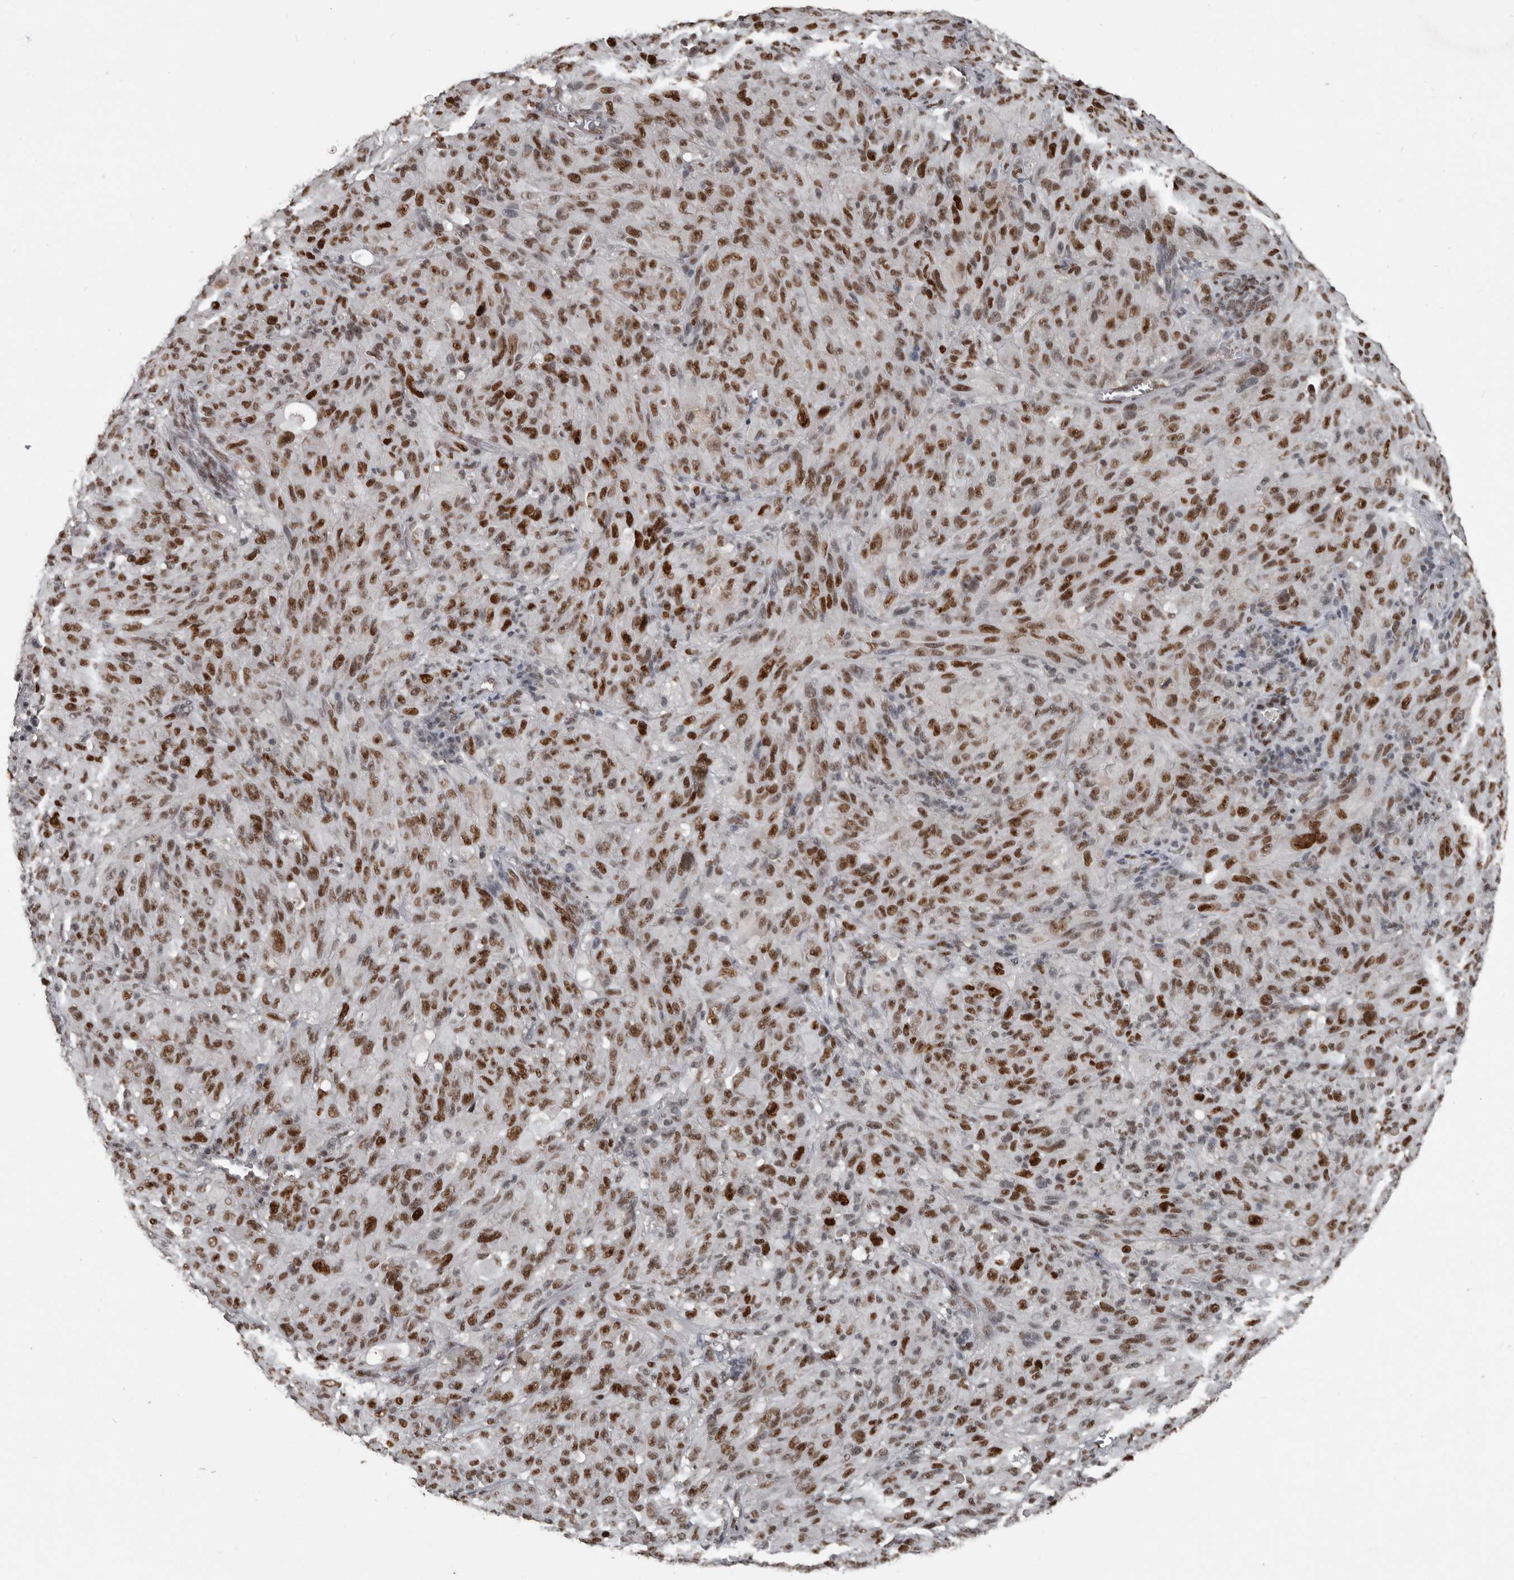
{"staining": {"intensity": "strong", "quantity": ">75%", "location": "nuclear"}, "tissue": "melanoma", "cell_type": "Tumor cells", "image_type": "cancer", "snomed": [{"axis": "morphology", "description": "Malignant melanoma, NOS"}, {"axis": "topography", "description": "Skin of head"}], "caption": "Malignant melanoma stained with a brown dye exhibits strong nuclear positive expression in approximately >75% of tumor cells.", "gene": "CHD1L", "patient": {"sex": "male", "age": 96}}